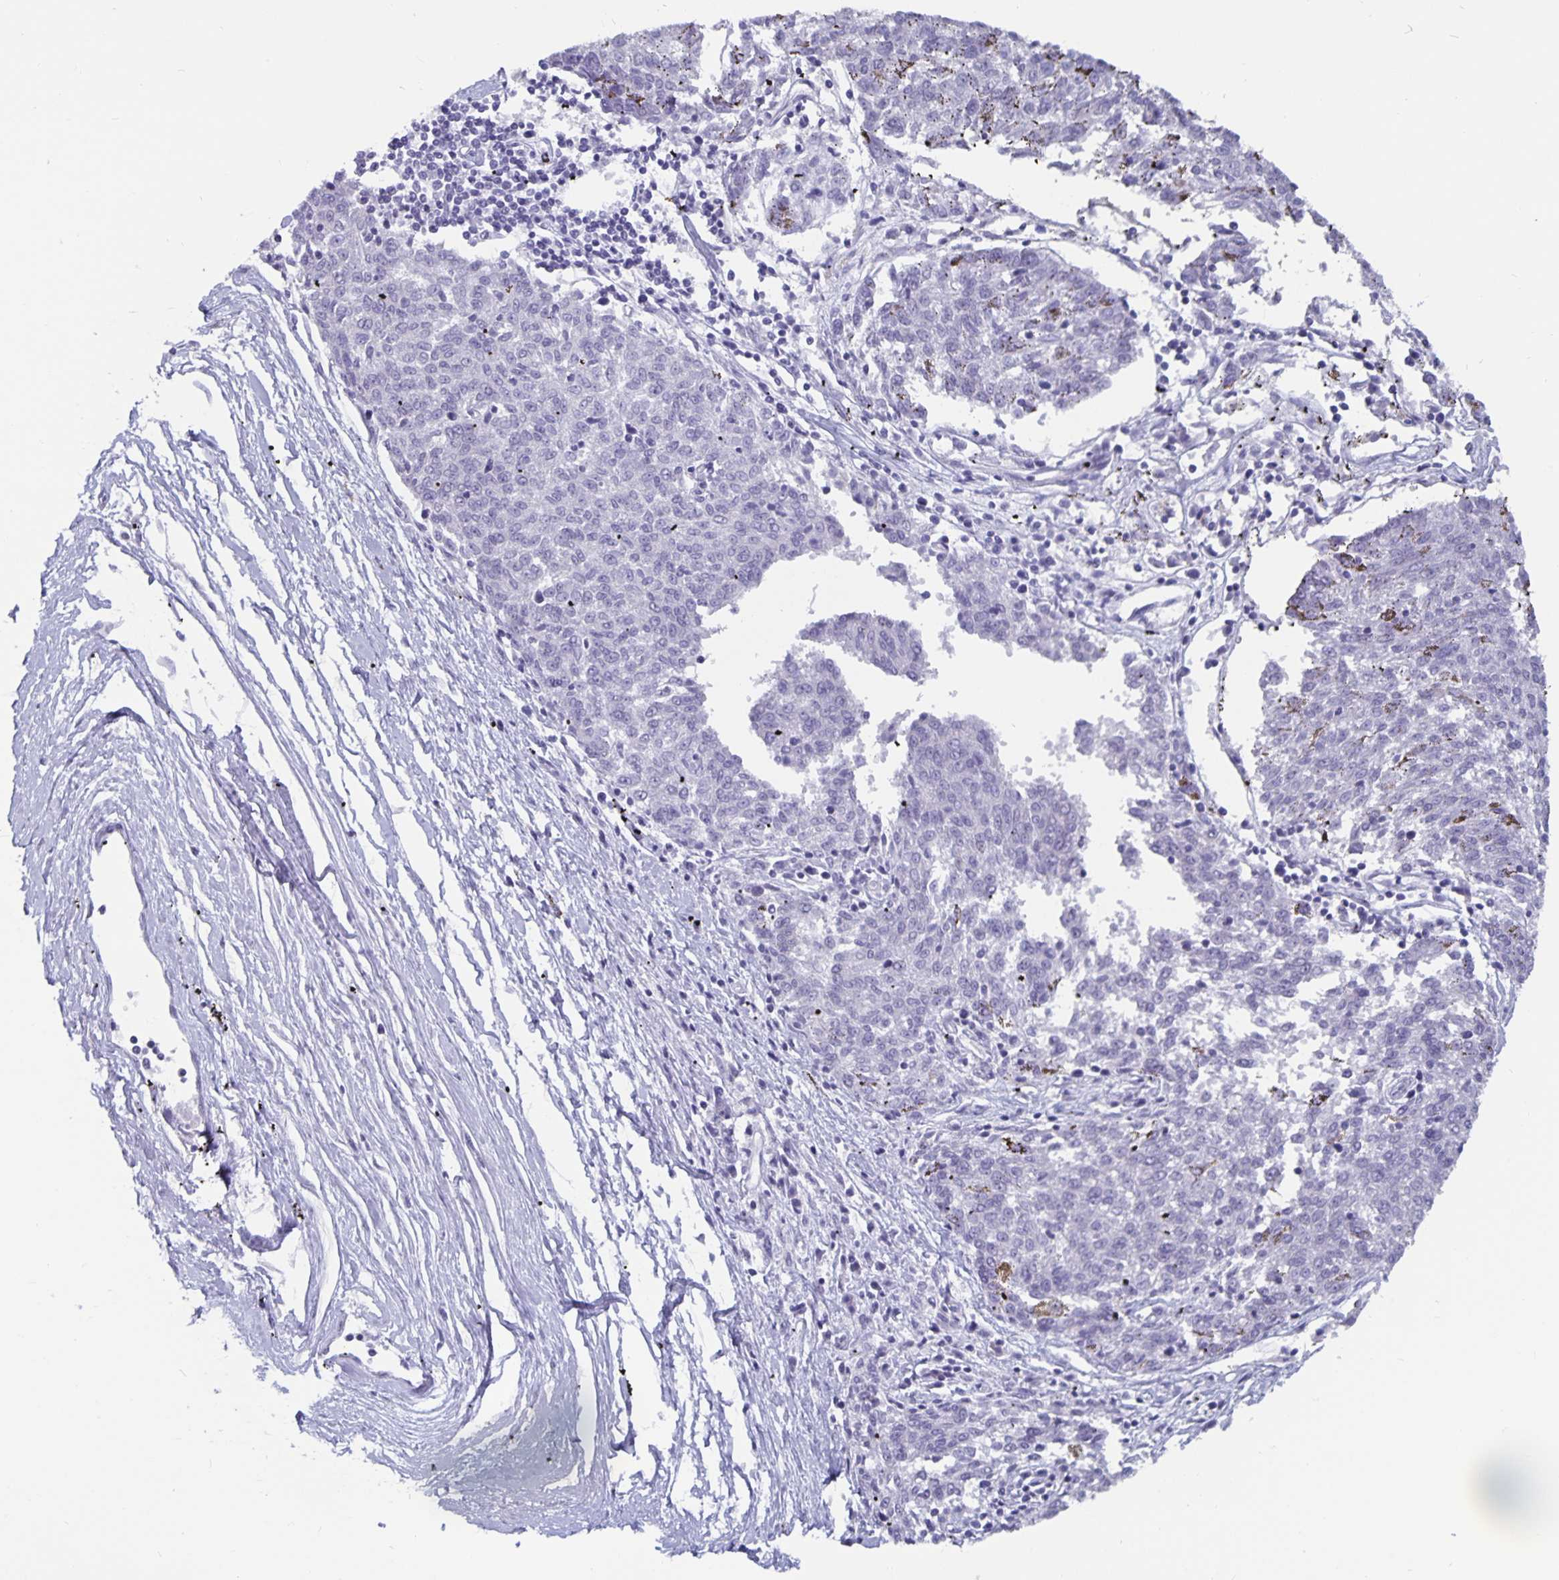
{"staining": {"intensity": "negative", "quantity": "none", "location": "none"}, "tissue": "melanoma", "cell_type": "Tumor cells", "image_type": "cancer", "snomed": [{"axis": "morphology", "description": "Malignant melanoma, NOS"}, {"axis": "topography", "description": "Skin"}], "caption": "There is no significant staining in tumor cells of malignant melanoma. The staining is performed using DAB (3,3'-diaminobenzidine) brown chromogen with nuclei counter-stained in using hematoxylin.", "gene": "OLIG2", "patient": {"sex": "female", "age": 72}}